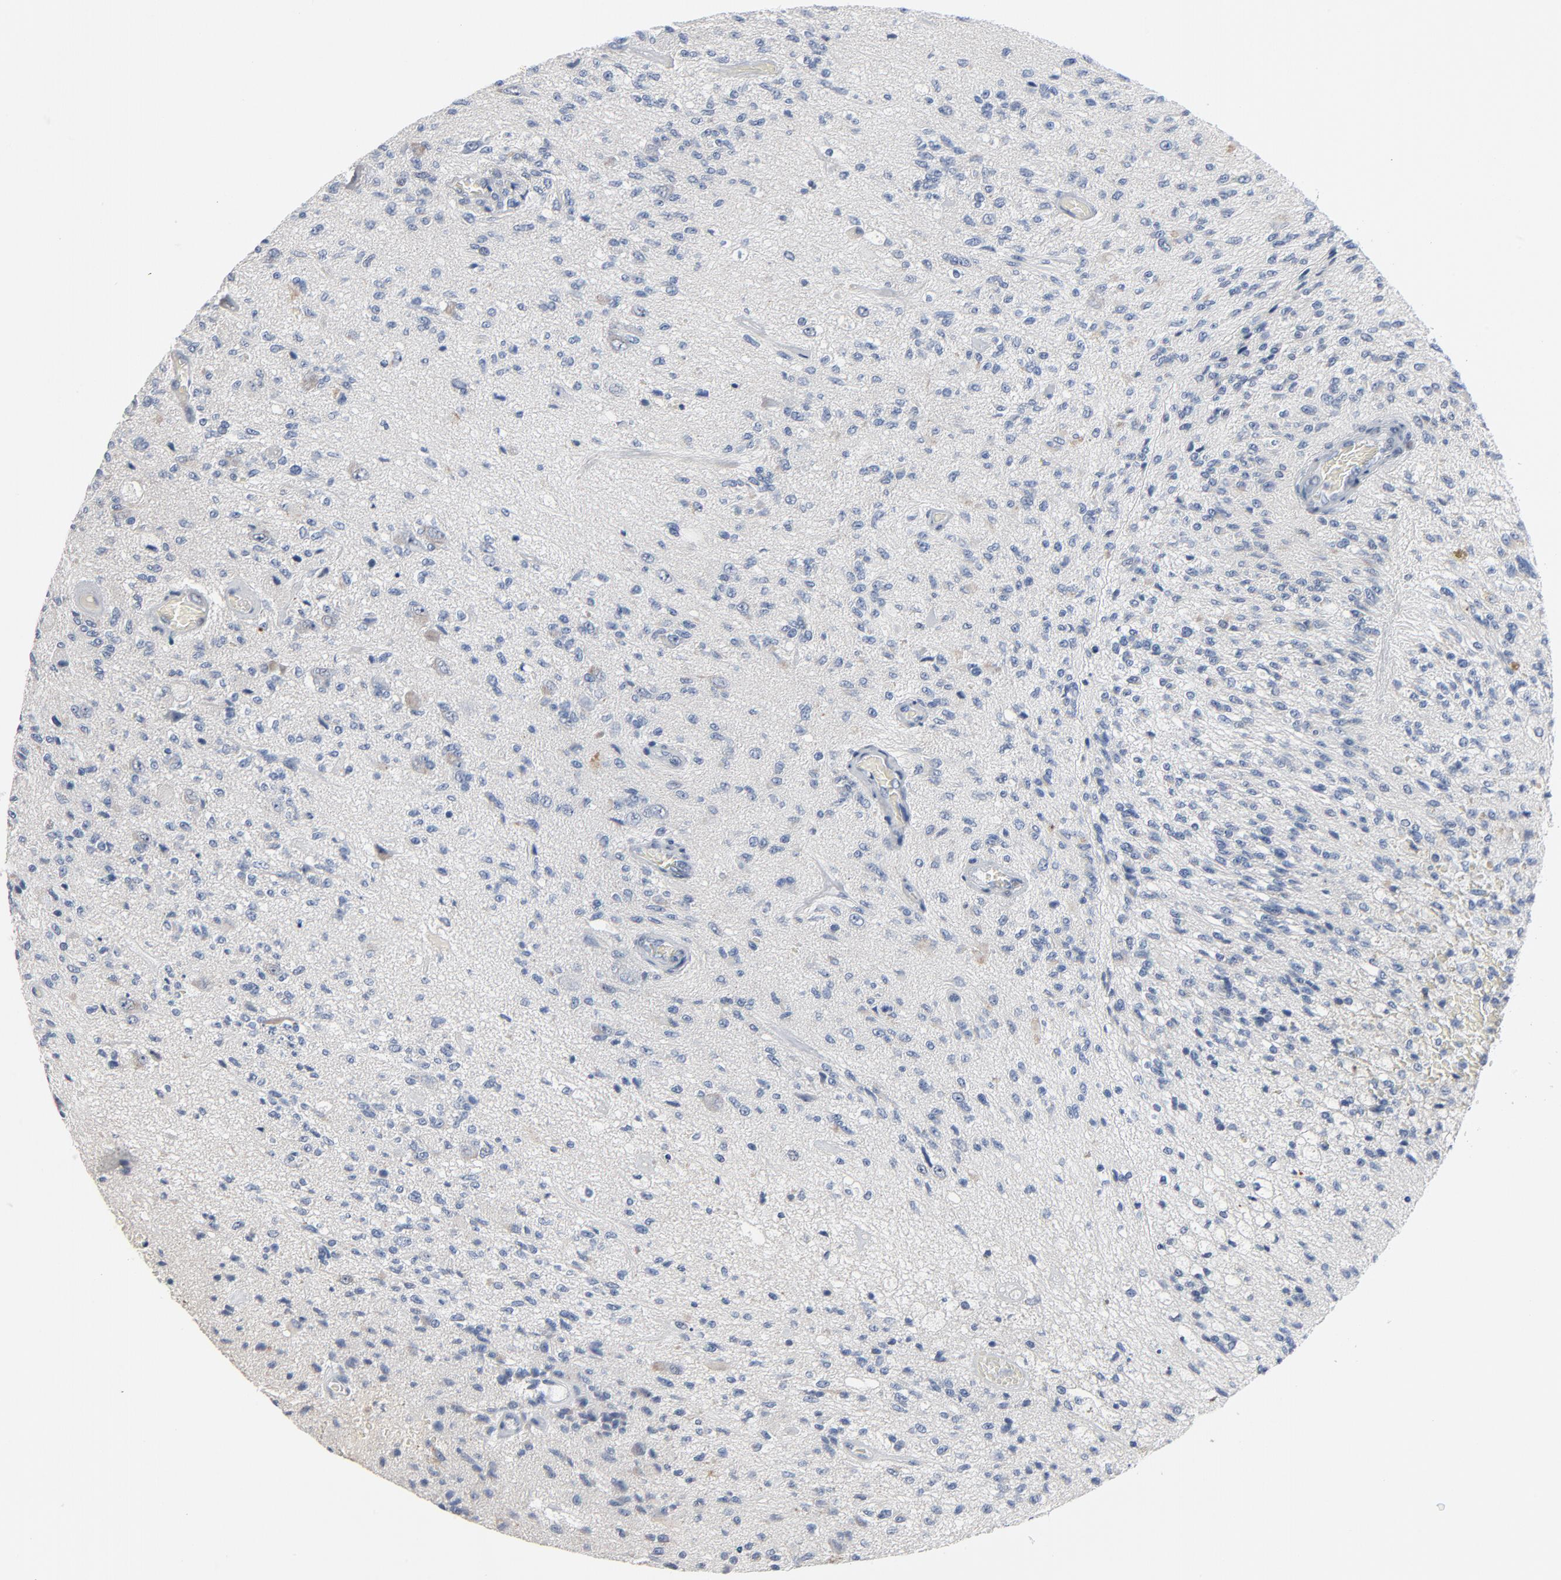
{"staining": {"intensity": "negative", "quantity": "none", "location": "none"}, "tissue": "glioma", "cell_type": "Tumor cells", "image_type": "cancer", "snomed": [{"axis": "morphology", "description": "Normal tissue, NOS"}, {"axis": "morphology", "description": "Glioma, malignant, High grade"}, {"axis": "topography", "description": "Cerebral cortex"}], "caption": "The immunohistochemistry (IHC) histopathology image has no significant staining in tumor cells of glioma tissue.", "gene": "FOXP1", "patient": {"sex": "male", "age": 77}}